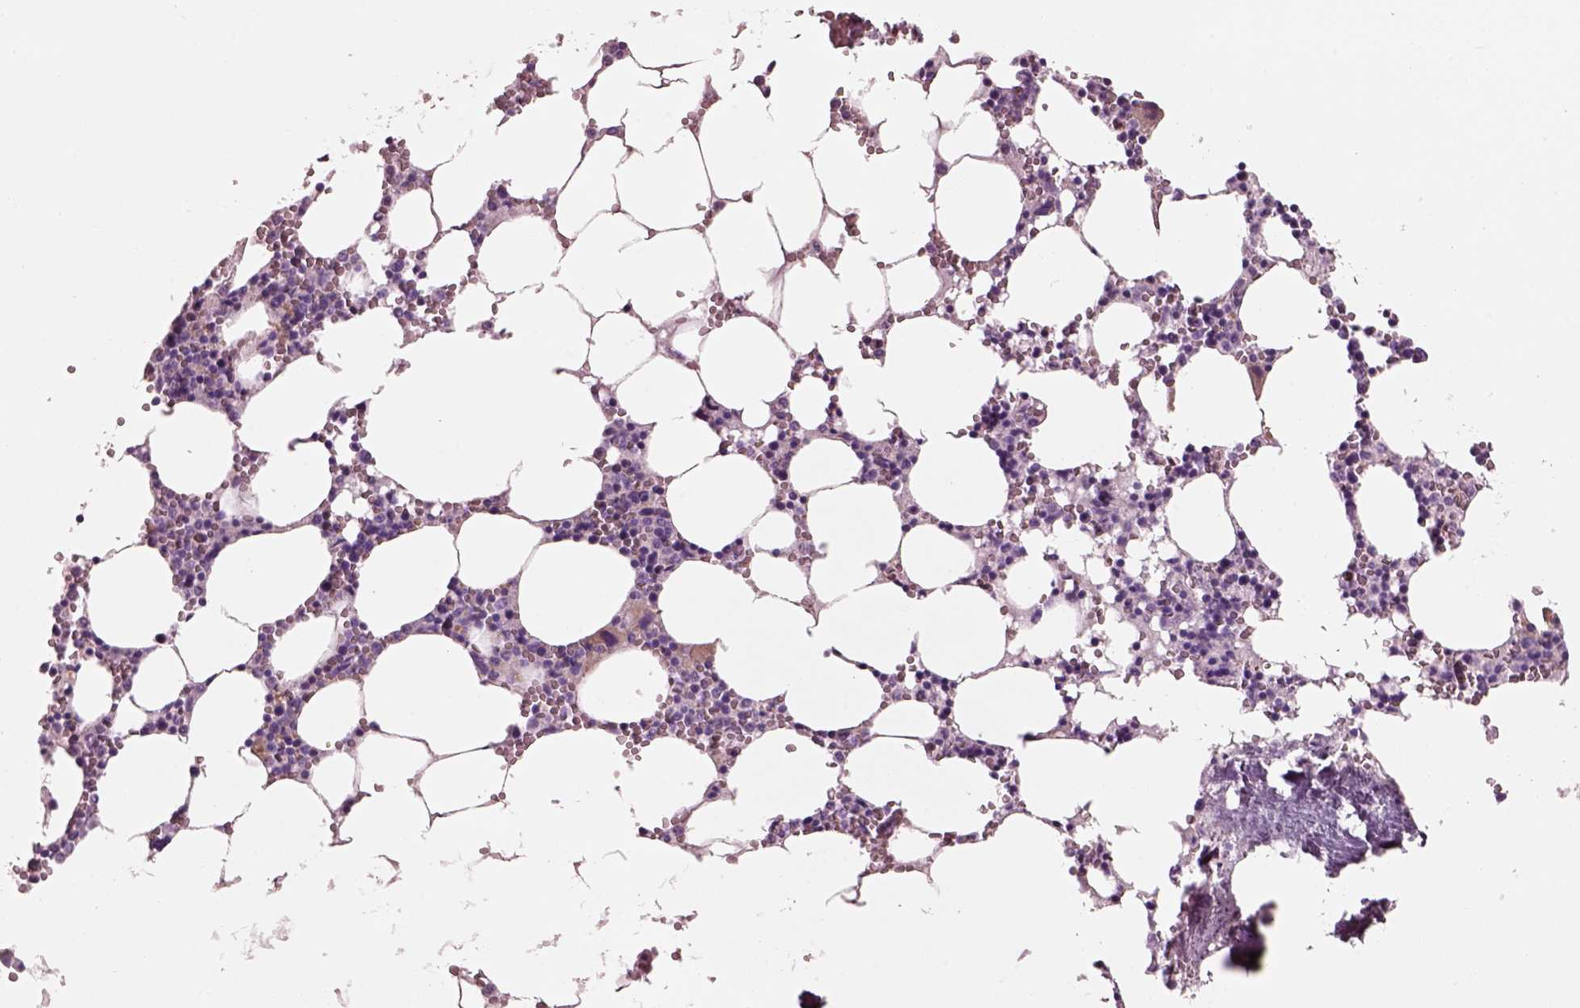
{"staining": {"intensity": "weak", "quantity": "<25%", "location": "cytoplasmic/membranous"}, "tissue": "bone marrow", "cell_type": "Hematopoietic cells", "image_type": "normal", "snomed": [{"axis": "morphology", "description": "Normal tissue, NOS"}, {"axis": "topography", "description": "Bone marrow"}], "caption": "DAB (3,3'-diaminobenzidine) immunohistochemical staining of unremarkable human bone marrow displays no significant expression in hematopoietic cells.", "gene": "PNOC", "patient": {"sex": "female", "age": 64}}